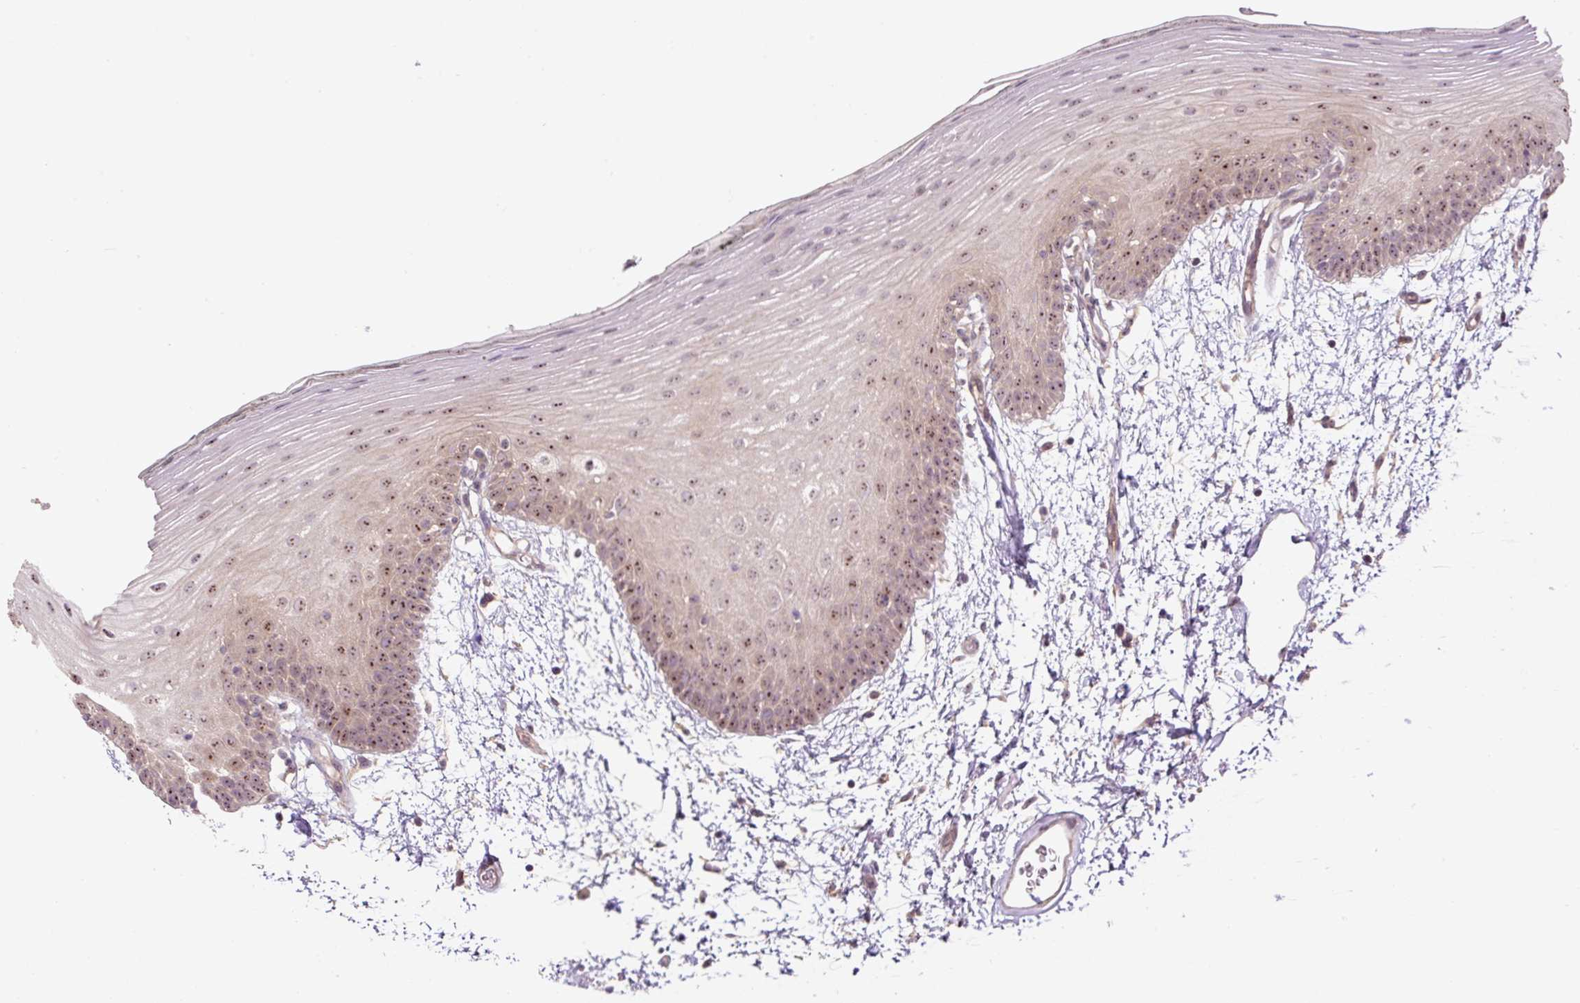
{"staining": {"intensity": "moderate", "quantity": "25%-75%", "location": "nuclear"}, "tissue": "oral mucosa", "cell_type": "Squamous epithelial cells", "image_type": "normal", "snomed": [{"axis": "morphology", "description": "Normal tissue, NOS"}, {"axis": "morphology", "description": "Squamous cell carcinoma, NOS"}, {"axis": "topography", "description": "Oral tissue"}, {"axis": "topography", "description": "Head-Neck"}], "caption": "Immunohistochemical staining of unremarkable human oral mucosa exhibits medium levels of moderate nuclear staining in approximately 25%-75% of squamous epithelial cells.", "gene": "TMEM151B", "patient": {"sex": "female", "age": 81}}